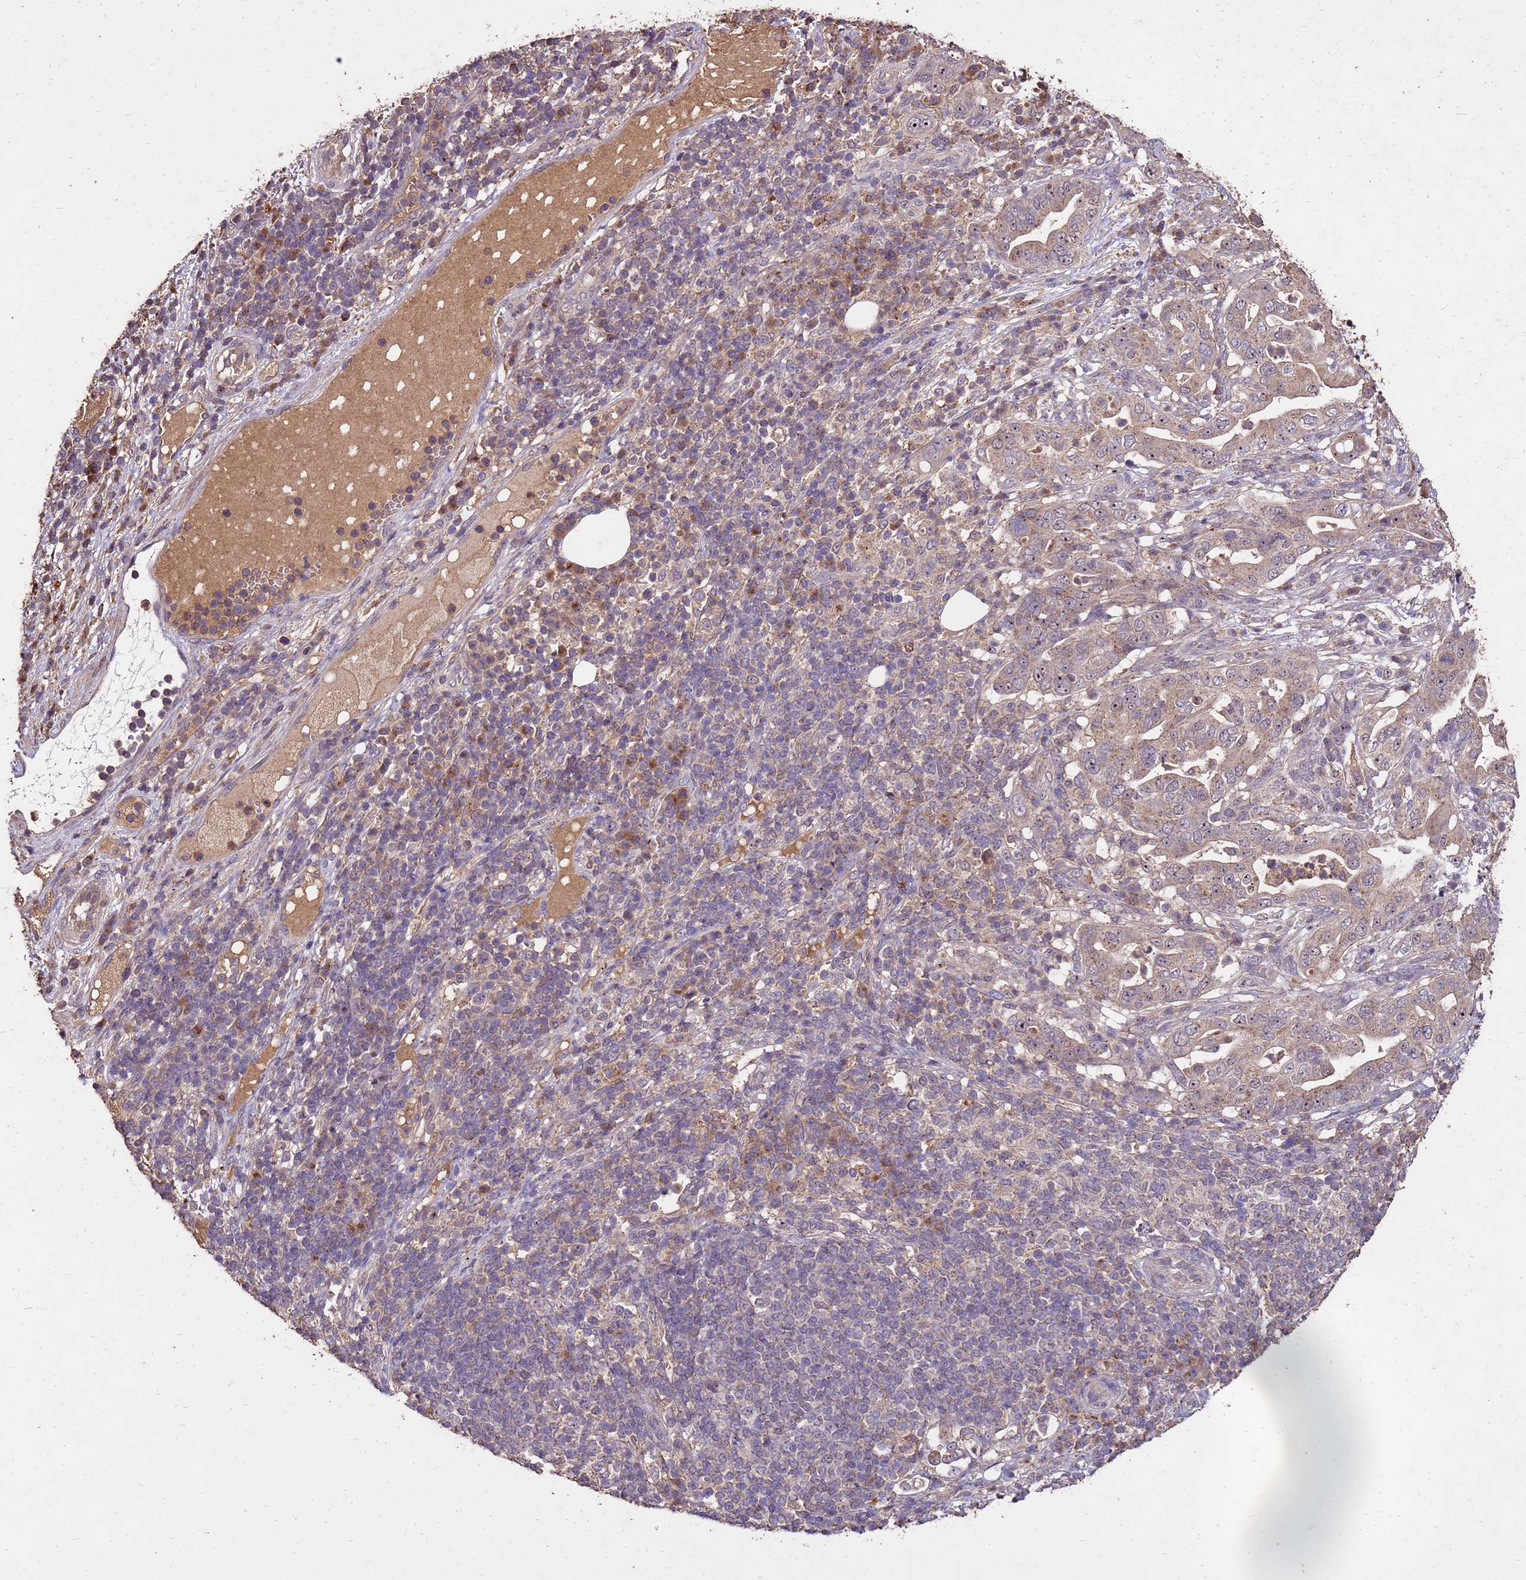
{"staining": {"intensity": "weak", "quantity": ">75%", "location": "cytoplasmic/membranous"}, "tissue": "pancreatic cancer", "cell_type": "Tumor cells", "image_type": "cancer", "snomed": [{"axis": "morphology", "description": "Normal tissue, NOS"}, {"axis": "morphology", "description": "Adenocarcinoma, NOS"}, {"axis": "topography", "description": "Lymph node"}, {"axis": "topography", "description": "Pancreas"}], "caption": "DAB (3,3'-diaminobenzidine) immunohistochemical staining of pancreatic cancer demonstrates weak cytoplasmic/membranous protein staining in approximately >75% of tumor cells.", "gene": "TOR4A", "patient": {"sex": "female", "age": 67}}